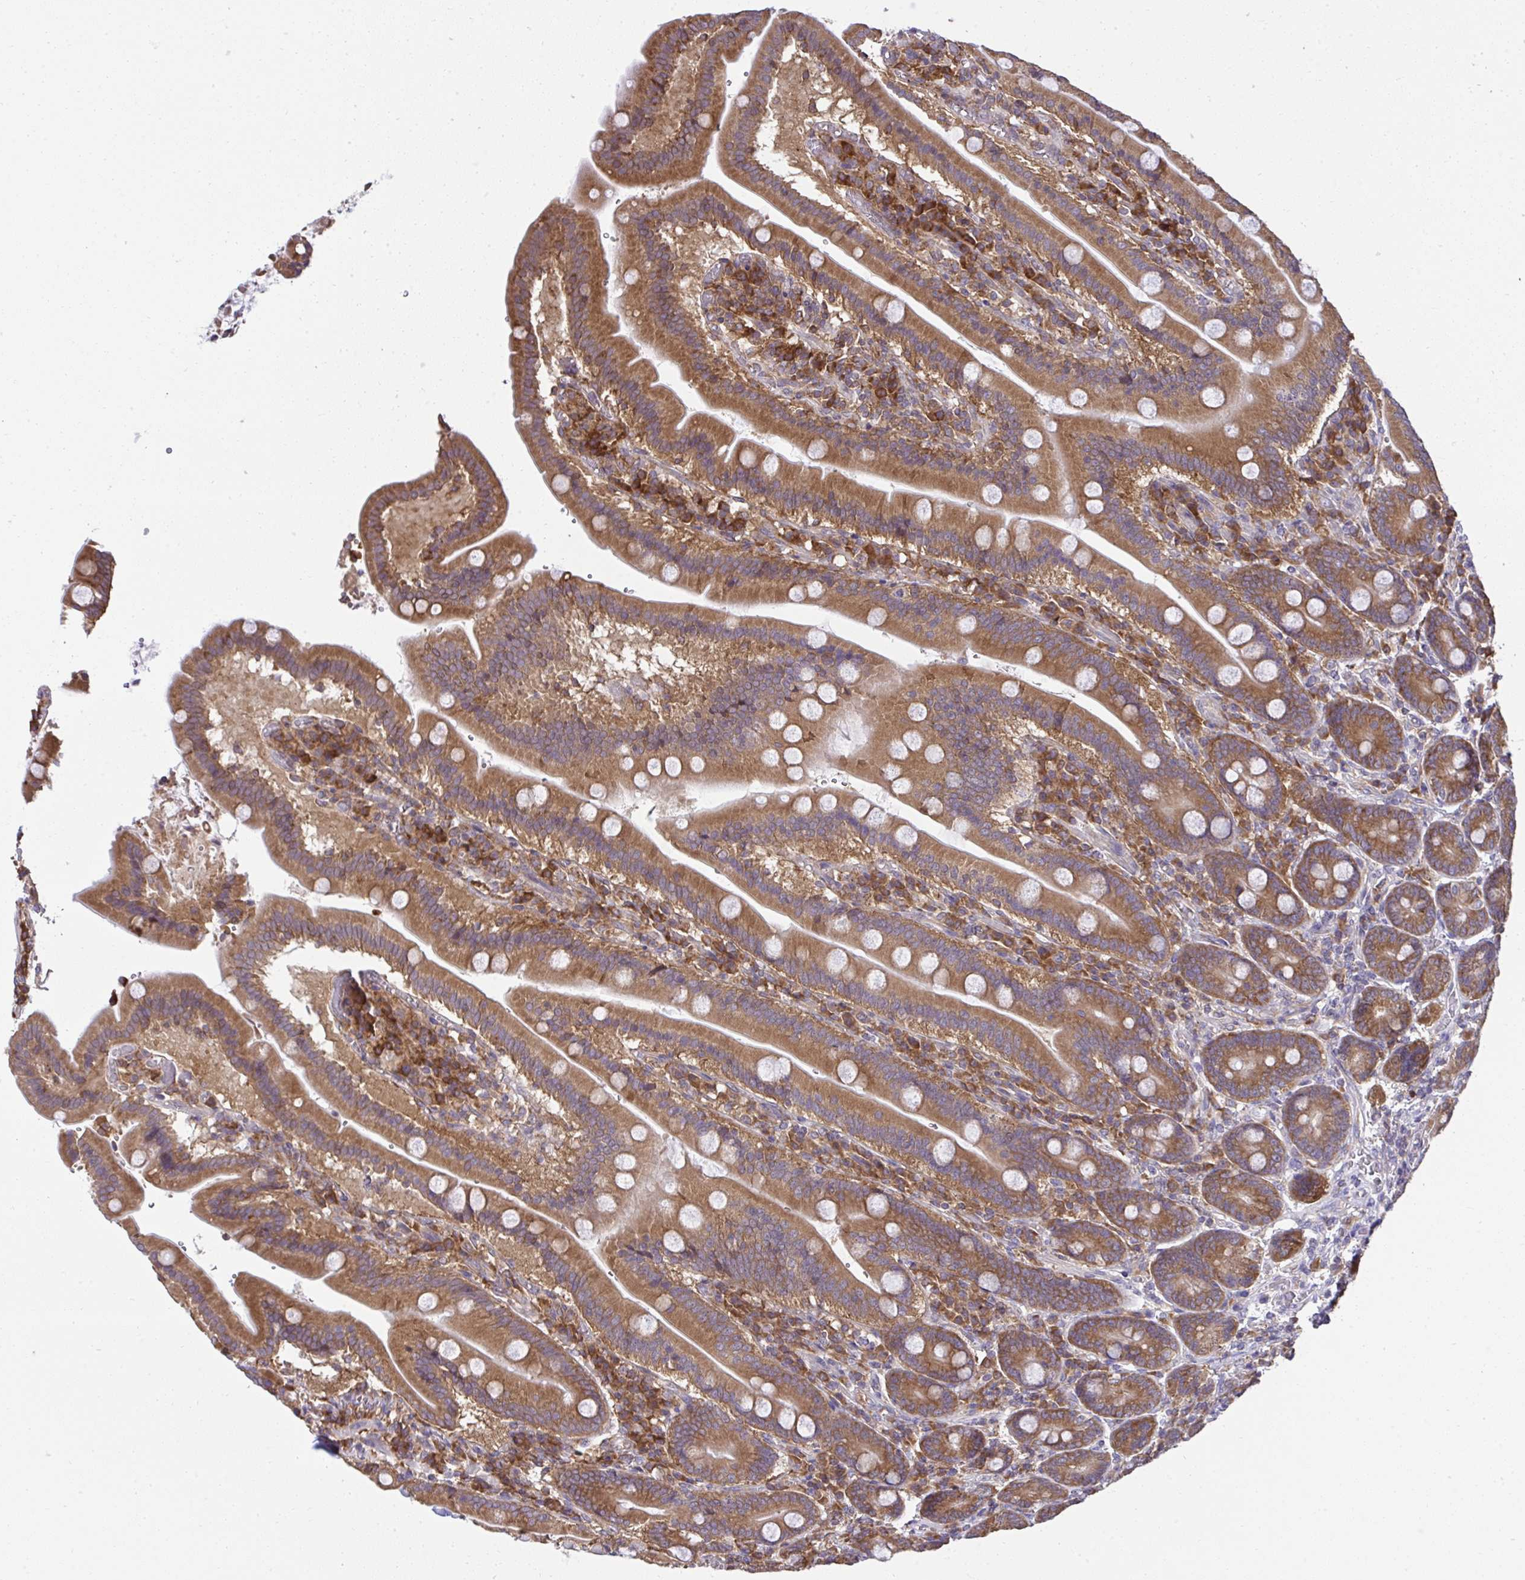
{"staining": {"intensity": "strong", "quantity": ">75%", "location": "cytoplasmic/membranous"}, "tissue": "duodenum", "cell_type": "Glandular cells", "image_type": "normal", "snomed": [{"axis": "morphology", "description": "Normal tissue, NOS"}, {"axis": "topography", "description": "Duodenum"}], "caption": "High-power microscopy captured an immunohistochemistry (IHC) micrograph of normal duodenum, revealing strong cytoplasmic/membranous expression in approximately >75% of glandular cells.", "gene": "RPS7", "patient": {"sex": "female", "age": 62}}